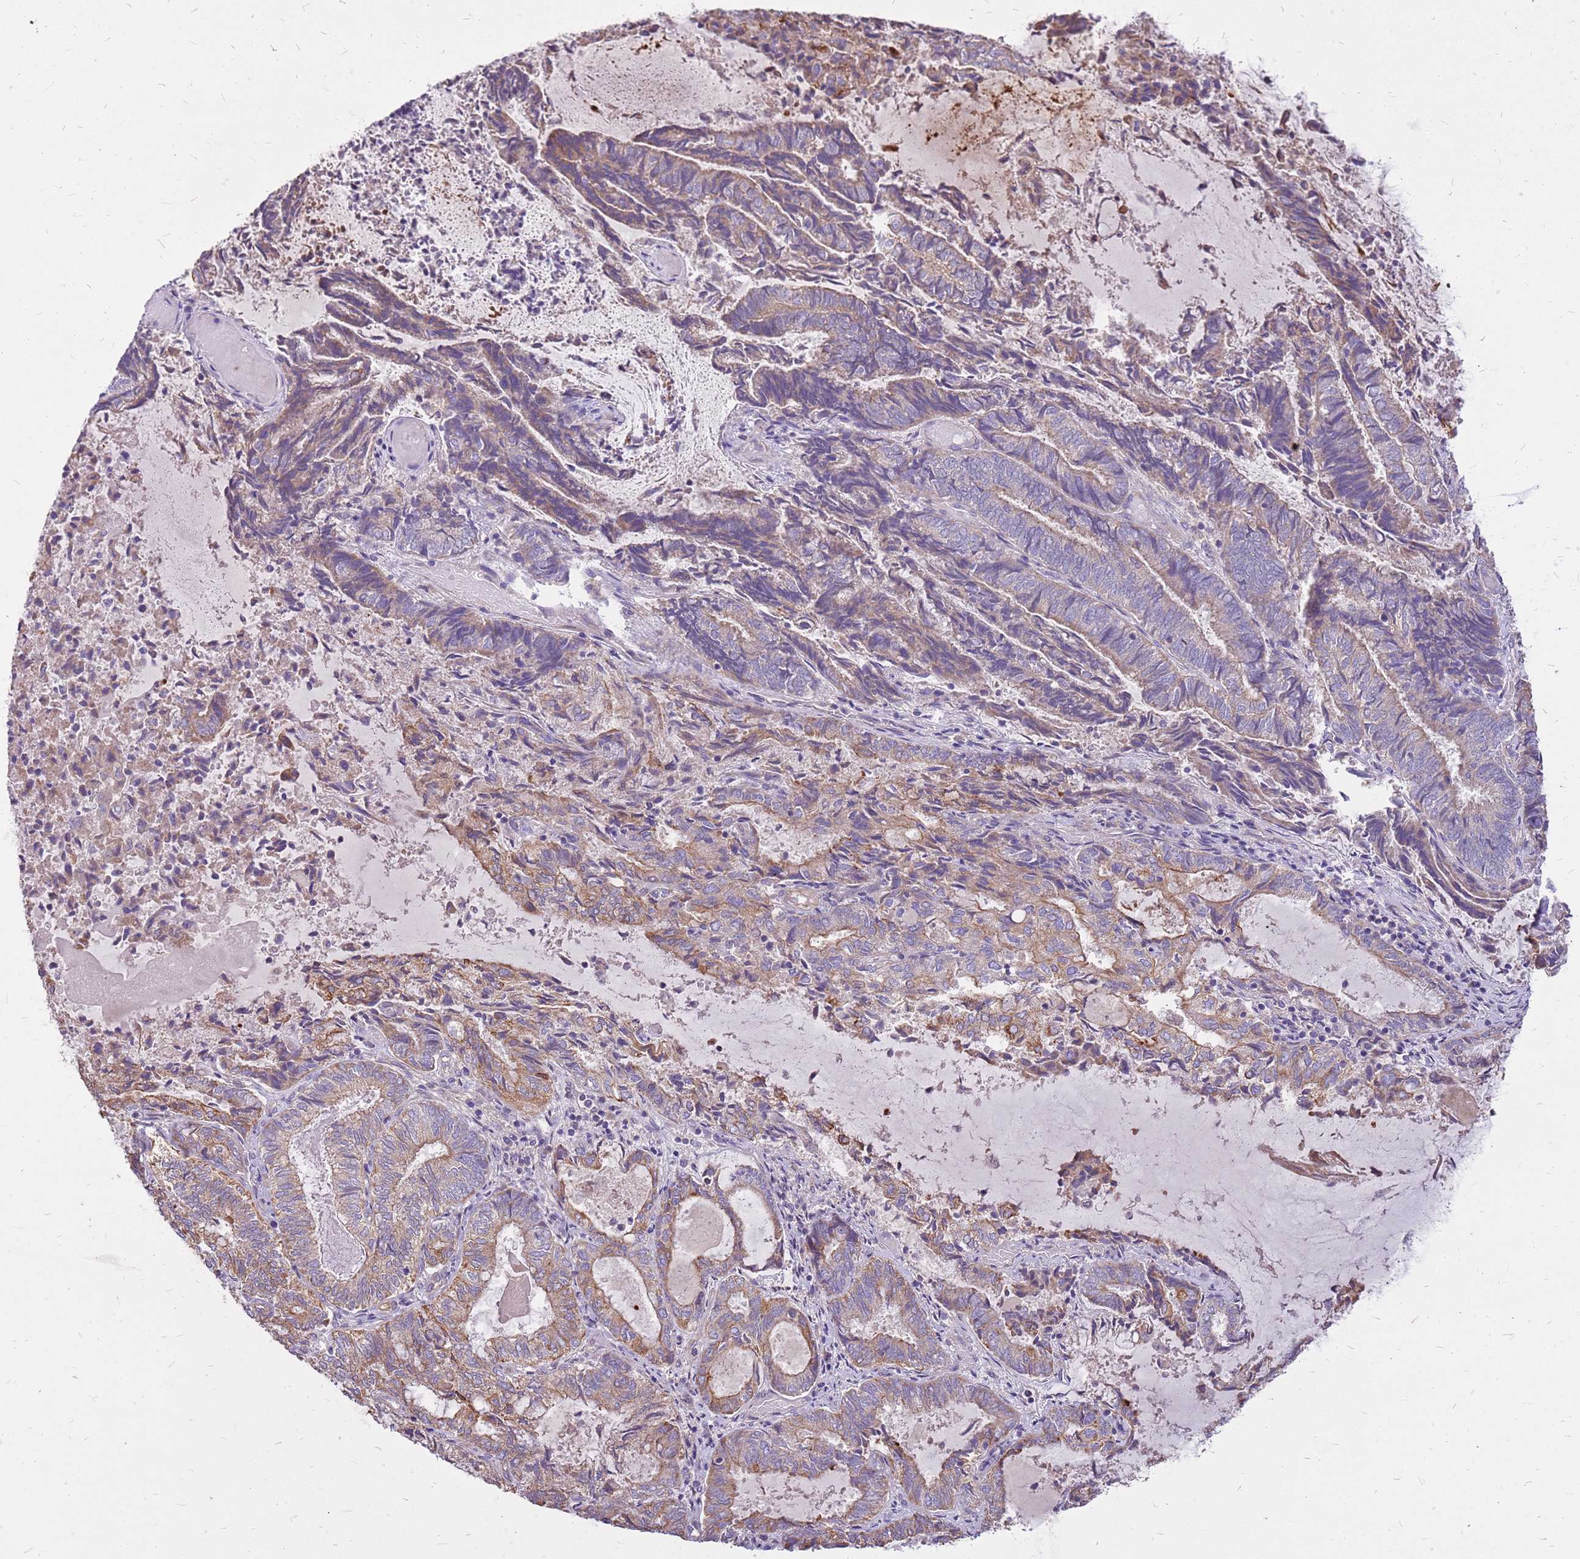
{"staining": {"intensity": "moderate", "quantity": "<25%", "location": "cytoplasmic/membranous"}, "tissue": "endometrial cancer", "cell_type": "Tumor cells", "image_type": "cancer", "snomed": [{"axis": "morphology", "description": "Adenocarcinoma, NOS"}, {"axis": "topography", "description": "Endometrium"}], "caption": "This image demonstrates immunohistochemistry (IHC) staining of human adenocarcinoma (endometrial), with low moderate cytoplasmic/membranous staining in approximately <25% of tumor cells.", "gene": "WASHC4", "patient": {"sex": "female", "age": 80}}